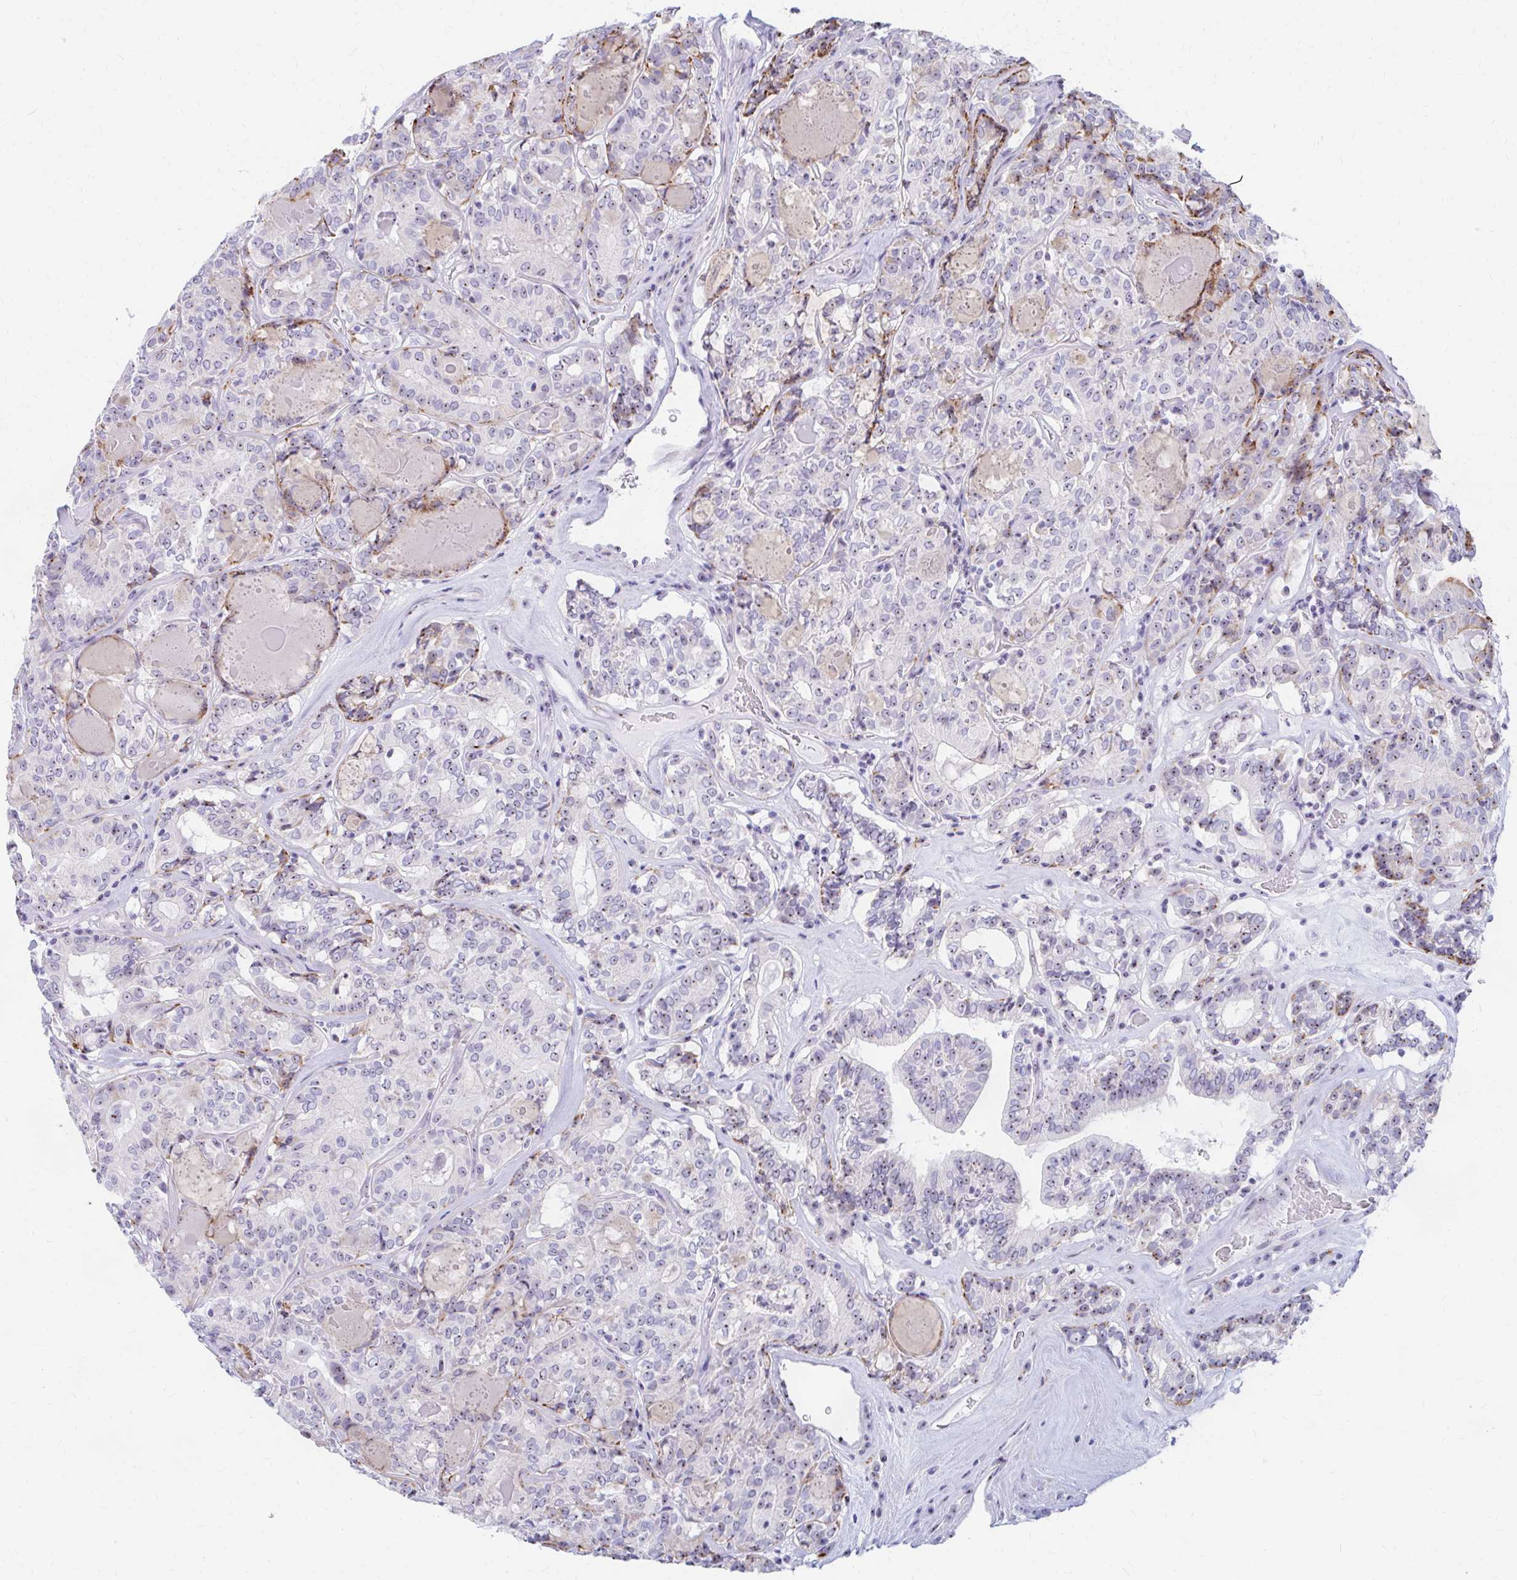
{"staining": {"intensity": "moderate", "quantity": "<25%", "location": "cytoplasmic/membranous,nuclear"}, "tissue": "thyroid cancer", "cell_type": "Tumor cells", "image_type": "cancer", "snomed": [{"axis": "morphology", "description": "Papillary adenocarcinoma, NOS"}, {"axis": "topography", "description": "Thyroid gland"}], "caption": "Thyroid cancer stained with IHC reveals moderate cytoplasmic/membranous and nuclear positivity in approximately <25% of tumor cells.", "gene": "FTSJ3", "patient": {"sex": "female", "age": 72}}